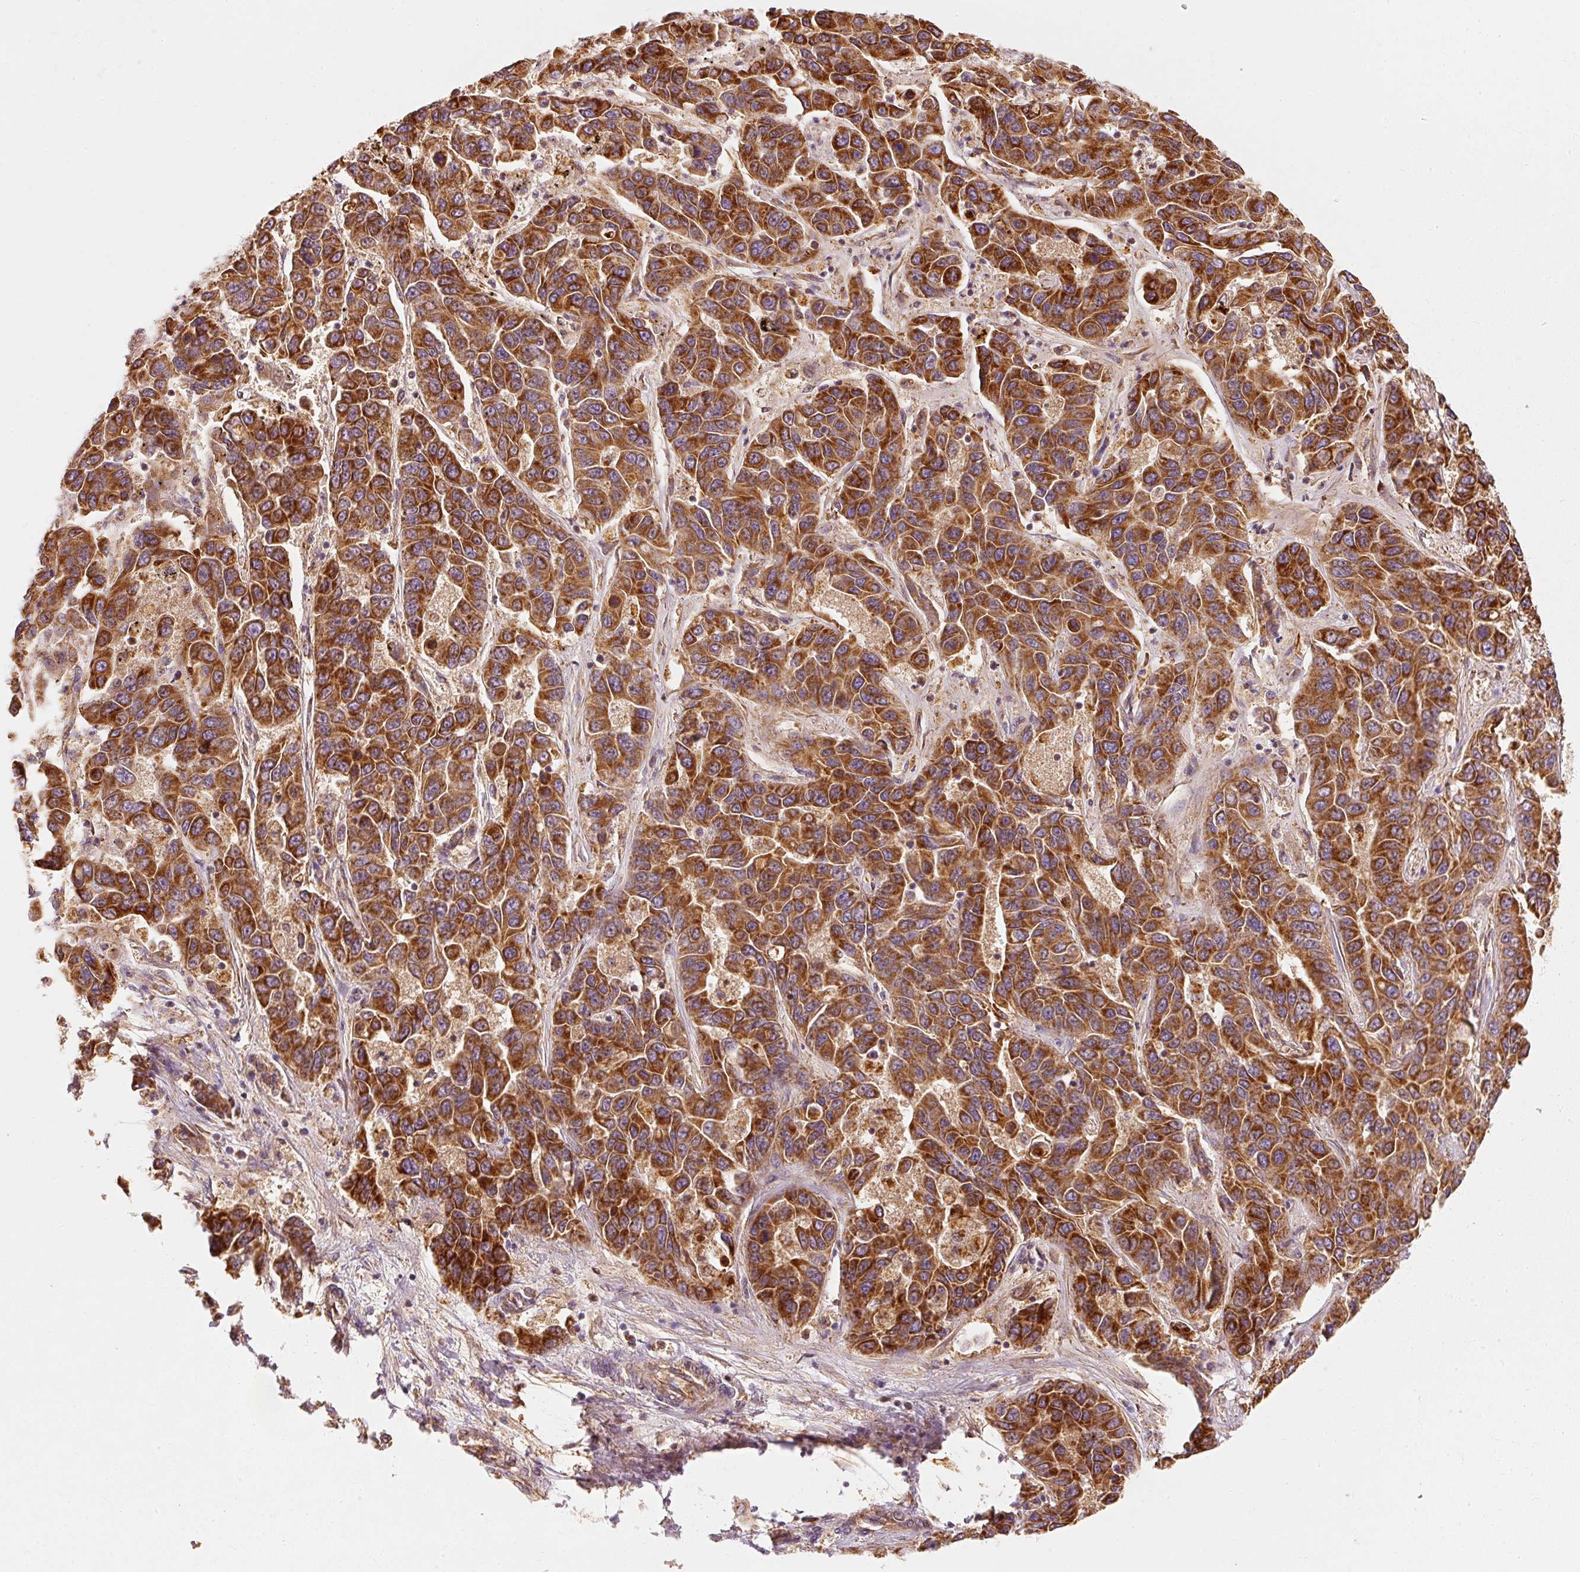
{"staining": {"intensity": "strong", "quantity": ">75%", "location": "cytoplasmic/membranous"}, "tissue": "liver cancer", "cell_type": "Tumor cells", "image_type": "cancer", "snomed": [{"axis": "morphology", "description": "Cholangiocarcinoma"}, {"axis": "topography", "description": "Liver"}], "caption": "Strong cytoplasmic/membranous protein expression is appreciated in approximately >75% of tumor cells in cholangiocarcinoma (liver).", "gene": "TOMM40", "patient": {"sex": "female", "age": 52}}